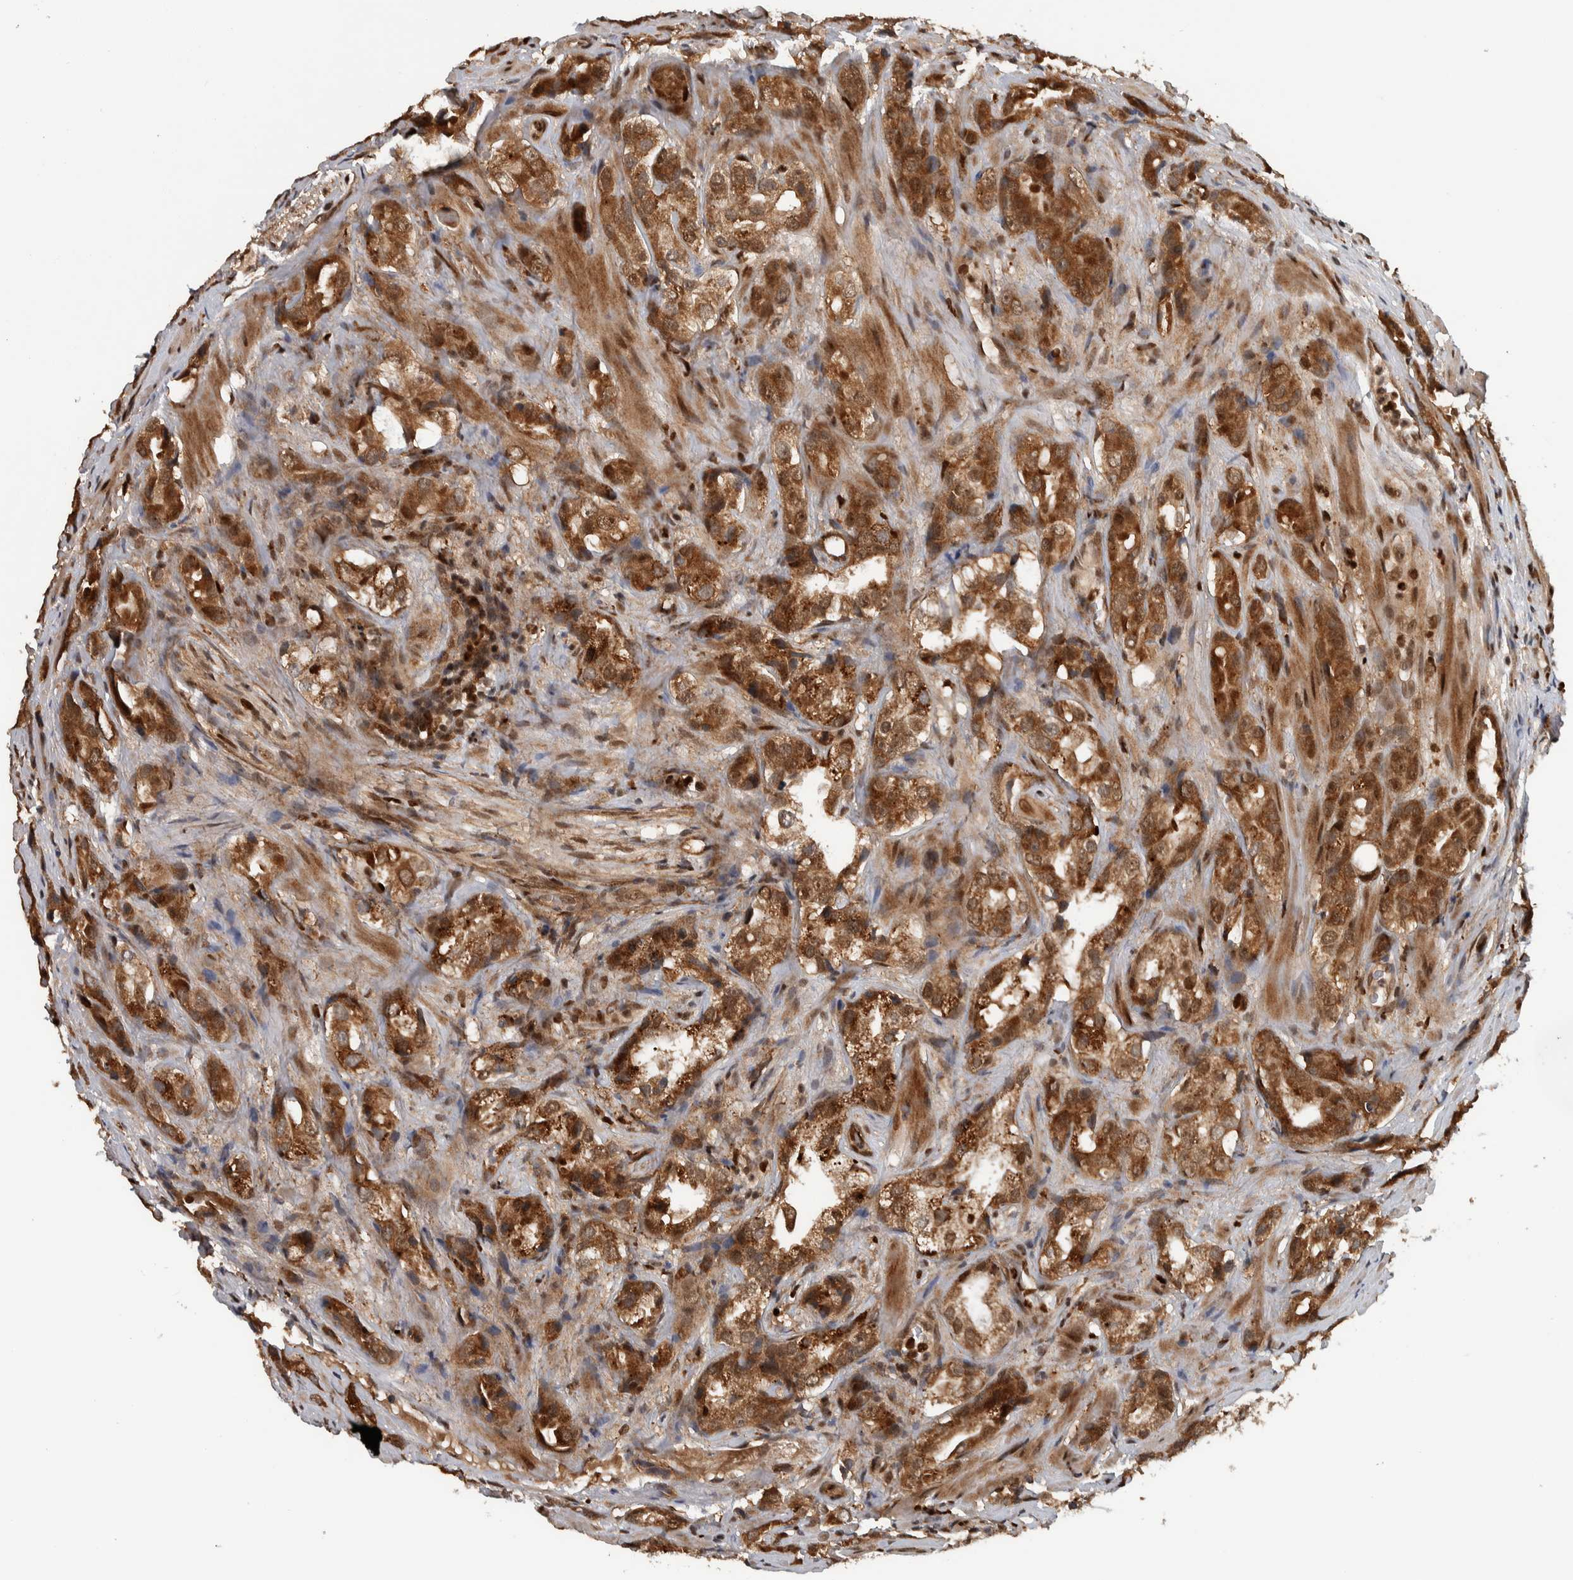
{"staining": {"intensity": "moderate", "quantity": ">75%", "location": "cytoplasmic/membranous,nuclear"}, "tissue": "prostate cancer", "cell_type": "Tumor cells", "image_type": "cancer", "snomed": [{"axis": "morphology", "description": "Adenocarcinoma, High grade"}, {"axis": "topography", "description": "Prostate"}], "caption": "Immunohistochemistry (IHC) of human prostate high-grade adenocarcinoma displays medium levels of moderate cytoplasmic/membranous and nuclear staining in approximately >75% of tumor cells.", "gene": "RPS6KA4", "patient": {"sex": "male", "age": 63}}